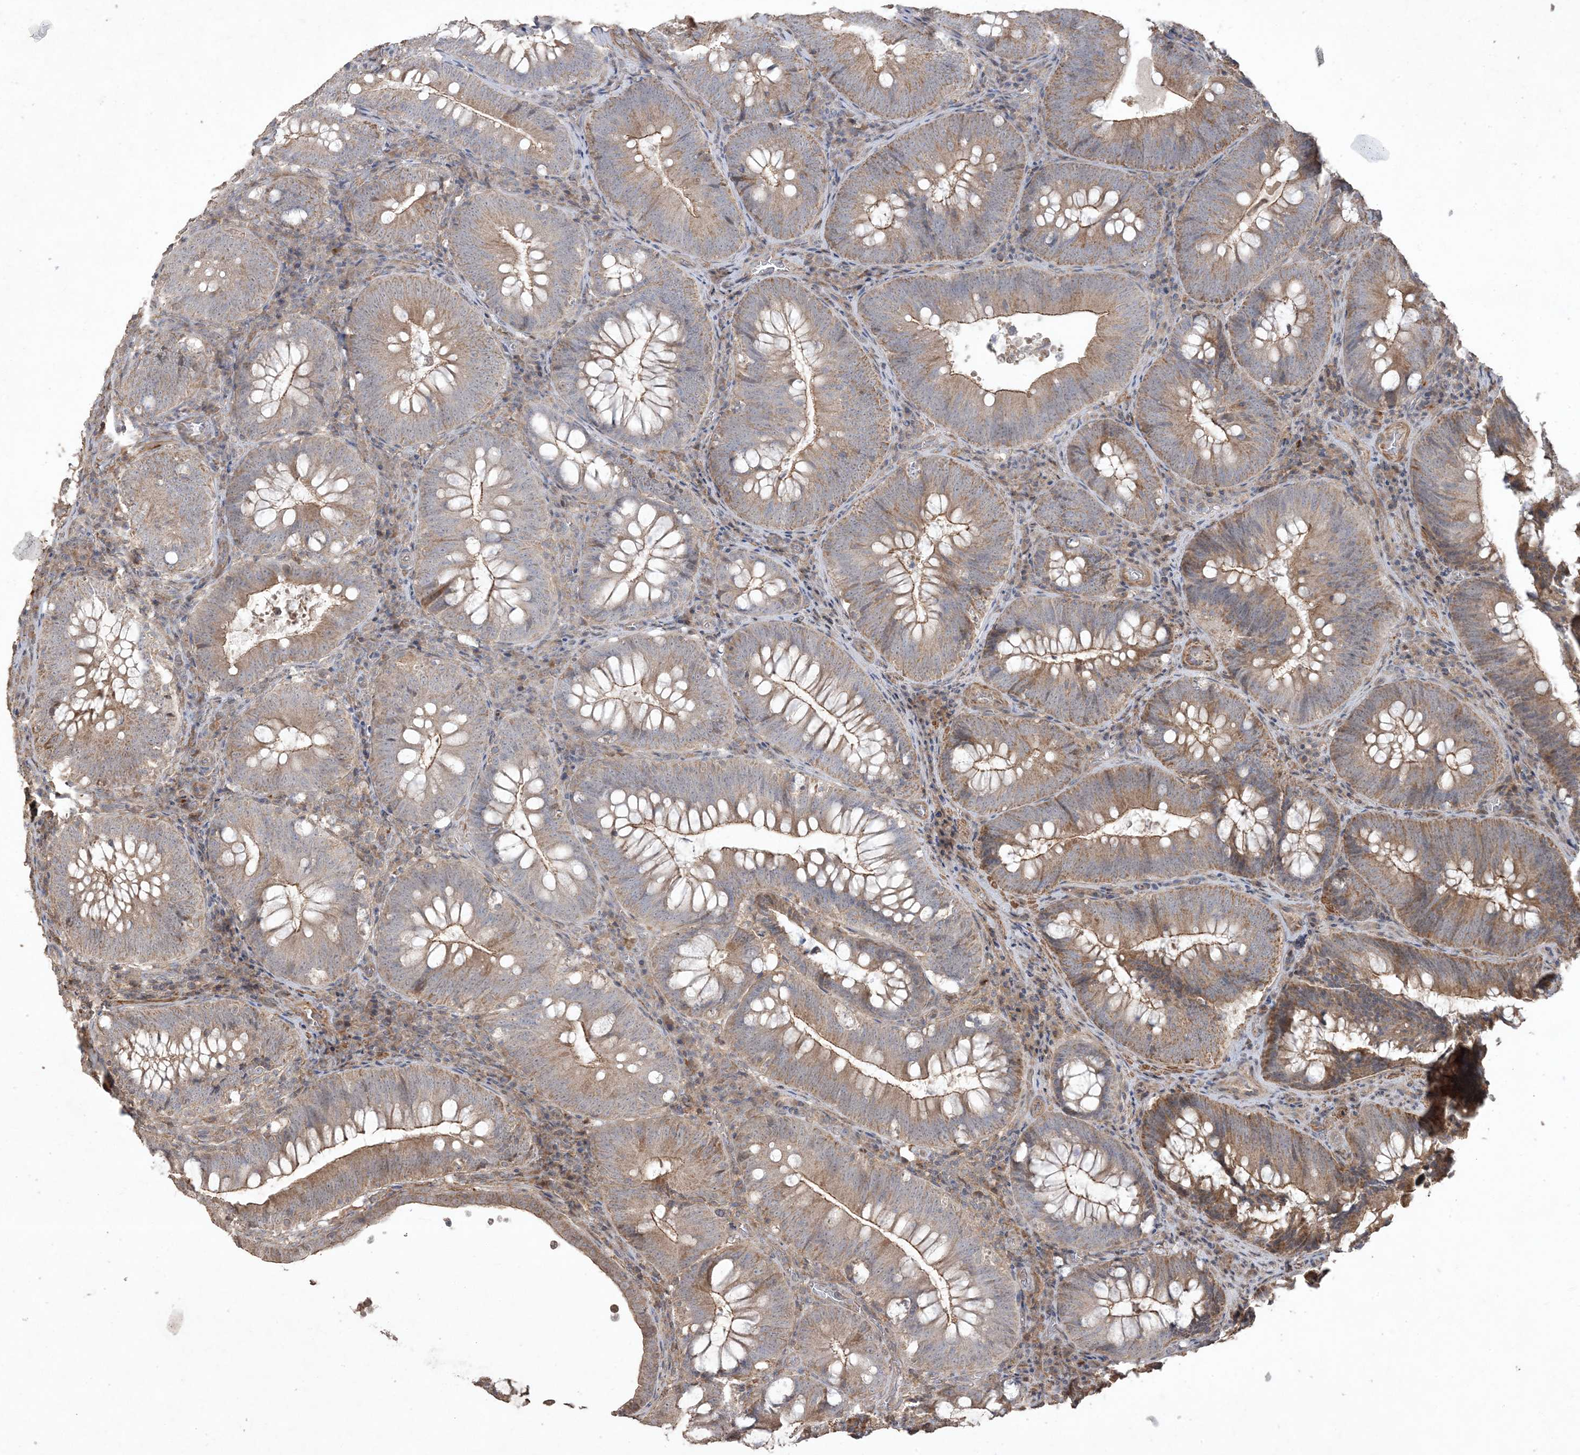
{"staining": {"intensity": "moderate", "quantity": ">75%", "location": "cytoplasmic/membranous"}, "tissue": "colorectal cancer", "cell_type": "Tumor cells", "image_type": "cancer", "snomed": [{"axis": "morphology", "description": "Normal tissue, NOS"}, {"axis": "topography", "description": "Colon"}], "caption": "Immunohistochemical staining of human colorectal cancer demonstrates medium levels of moderate cytoplasmic/membranous staining in about >75% of tumor cells.", "gene": "PRRT3", "patient": {"sex": "female", "age": 82}}